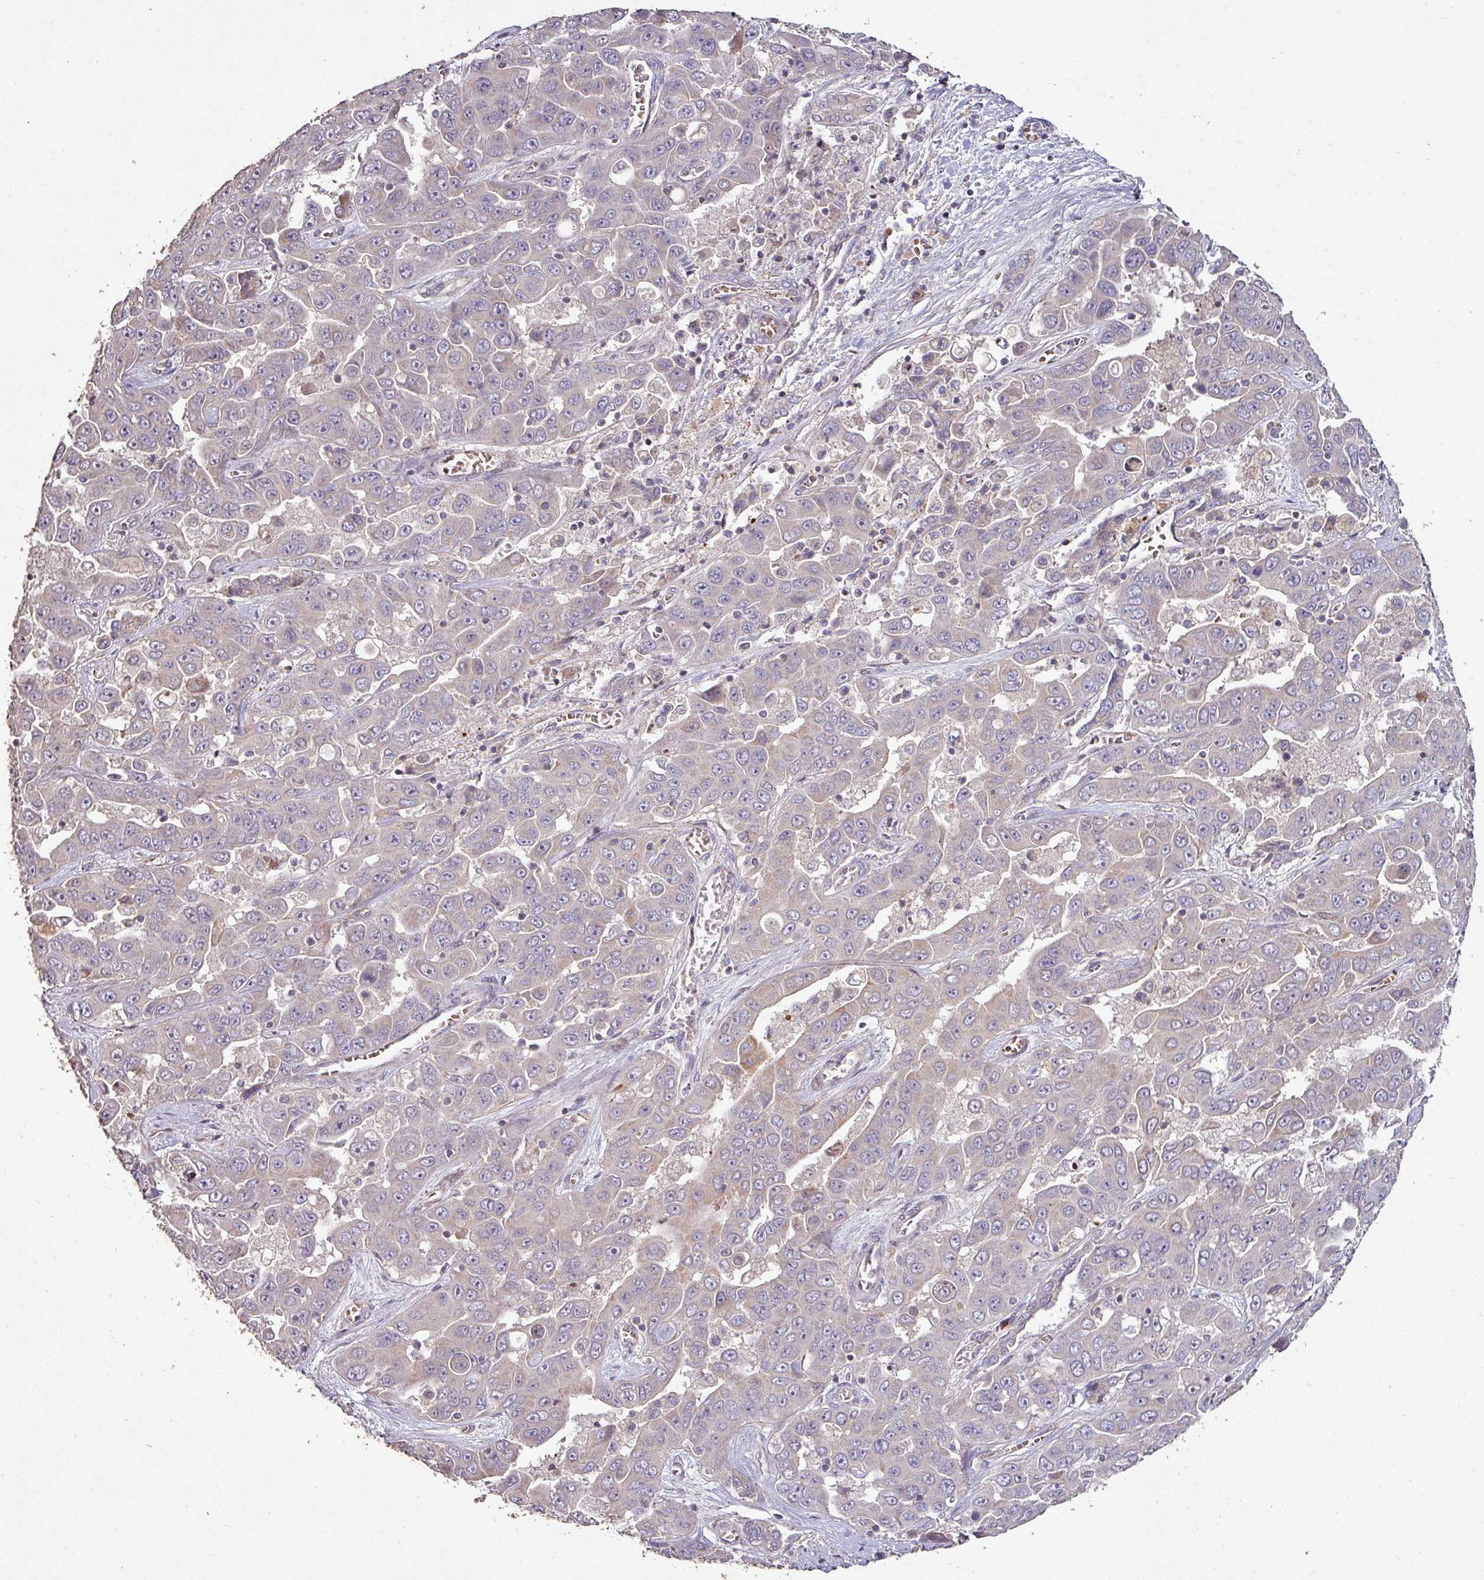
{"staining": {"intensity": "negative", "quantity": "none", "location": "none"}, "tissue": "liver cancer", "cell_type": "Tumor cells", "image_type": "cancer", "snomed": [{"axis": "morphology", "description": "Cholangiocarcinoma"}, {"axis": "topography", "description": "Liver"}], "caption": "Micrograph shows no significant protein expression in tumor cells of cholangiocarcinoma (liver).", "gene": "RPL23A", "patient": {"sex": "female", "age": 52}}